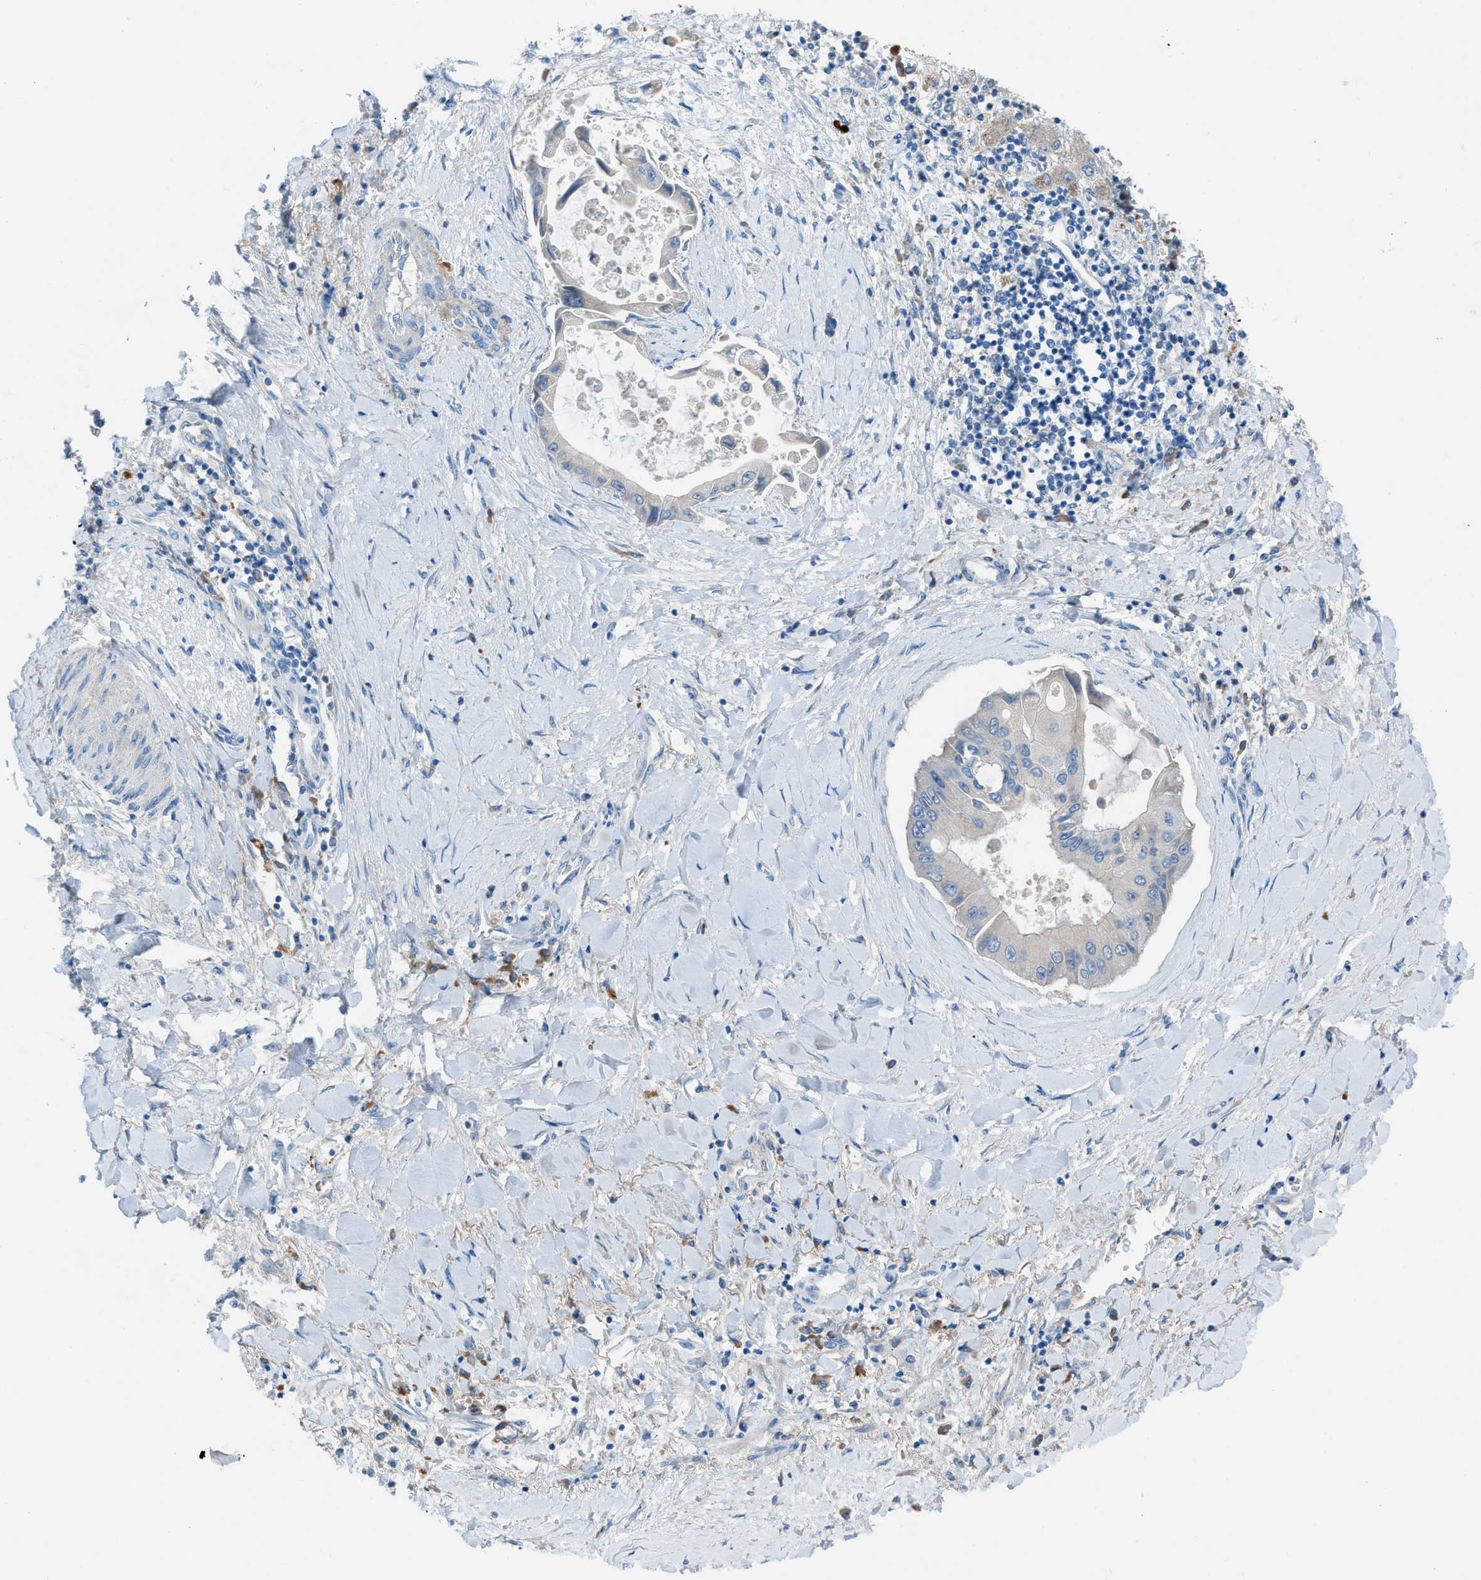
{"staining": {"intensity": "negative", "quantity": "none", "location": "none"}, "tissue": "liver cancer", "cell_type": "Tumor cells", "image_type": "cancer", "snomed": [{"axis": "morphology", "description": "Cholangiocarcinoma"}, {"axis": "topography", "description": "Liver"}], "caption": "This is an immunohistochemistry (IHC) photomicrograph of human liver cholangiocarcinoma. There is no staining in tumor cells.", "gene": "C5AR2", "patient": {"sex": "male", "age": 50}}